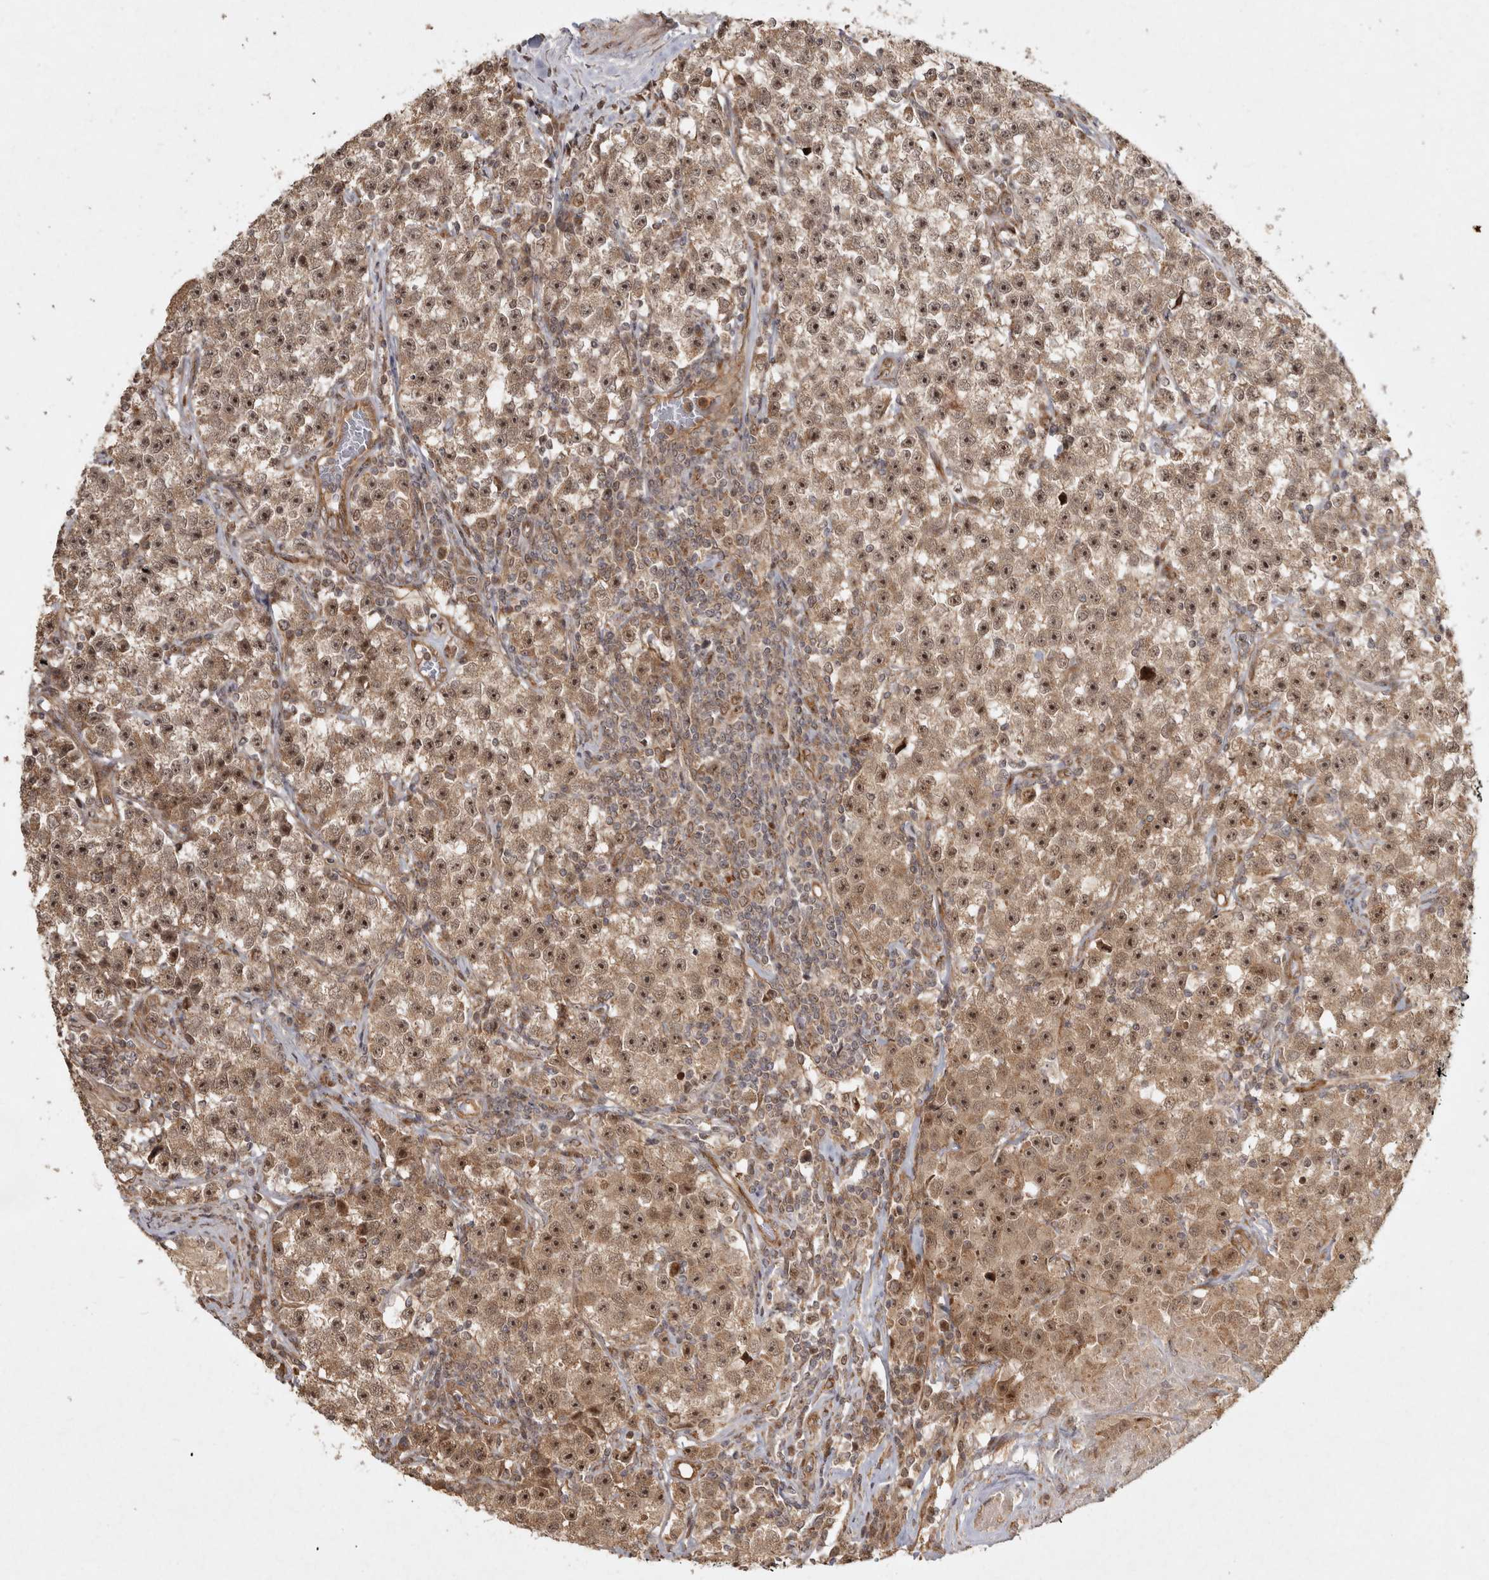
{"staining": {"intensity": "moderate", "quantity": ">75%", "location": "cytoplasmic/membranous,nuclear"}, "tissue": "testis cancer", "cell_type": "Tumor cells", "image_type": "cancer", "snomed": [{"axis": "morphology", "description": "Seminoma, NOS"}, {"axis": "topography", "description": "Testis"}], "caption": "Testis cancer stained with a brown dye demonstrates moderate cytoplasmic/membranous and nuclear positive expression in approximately >75% of tumor cells.", "gene": "CAMSAP2", "patient": {"sex": "male", "age": 22}}